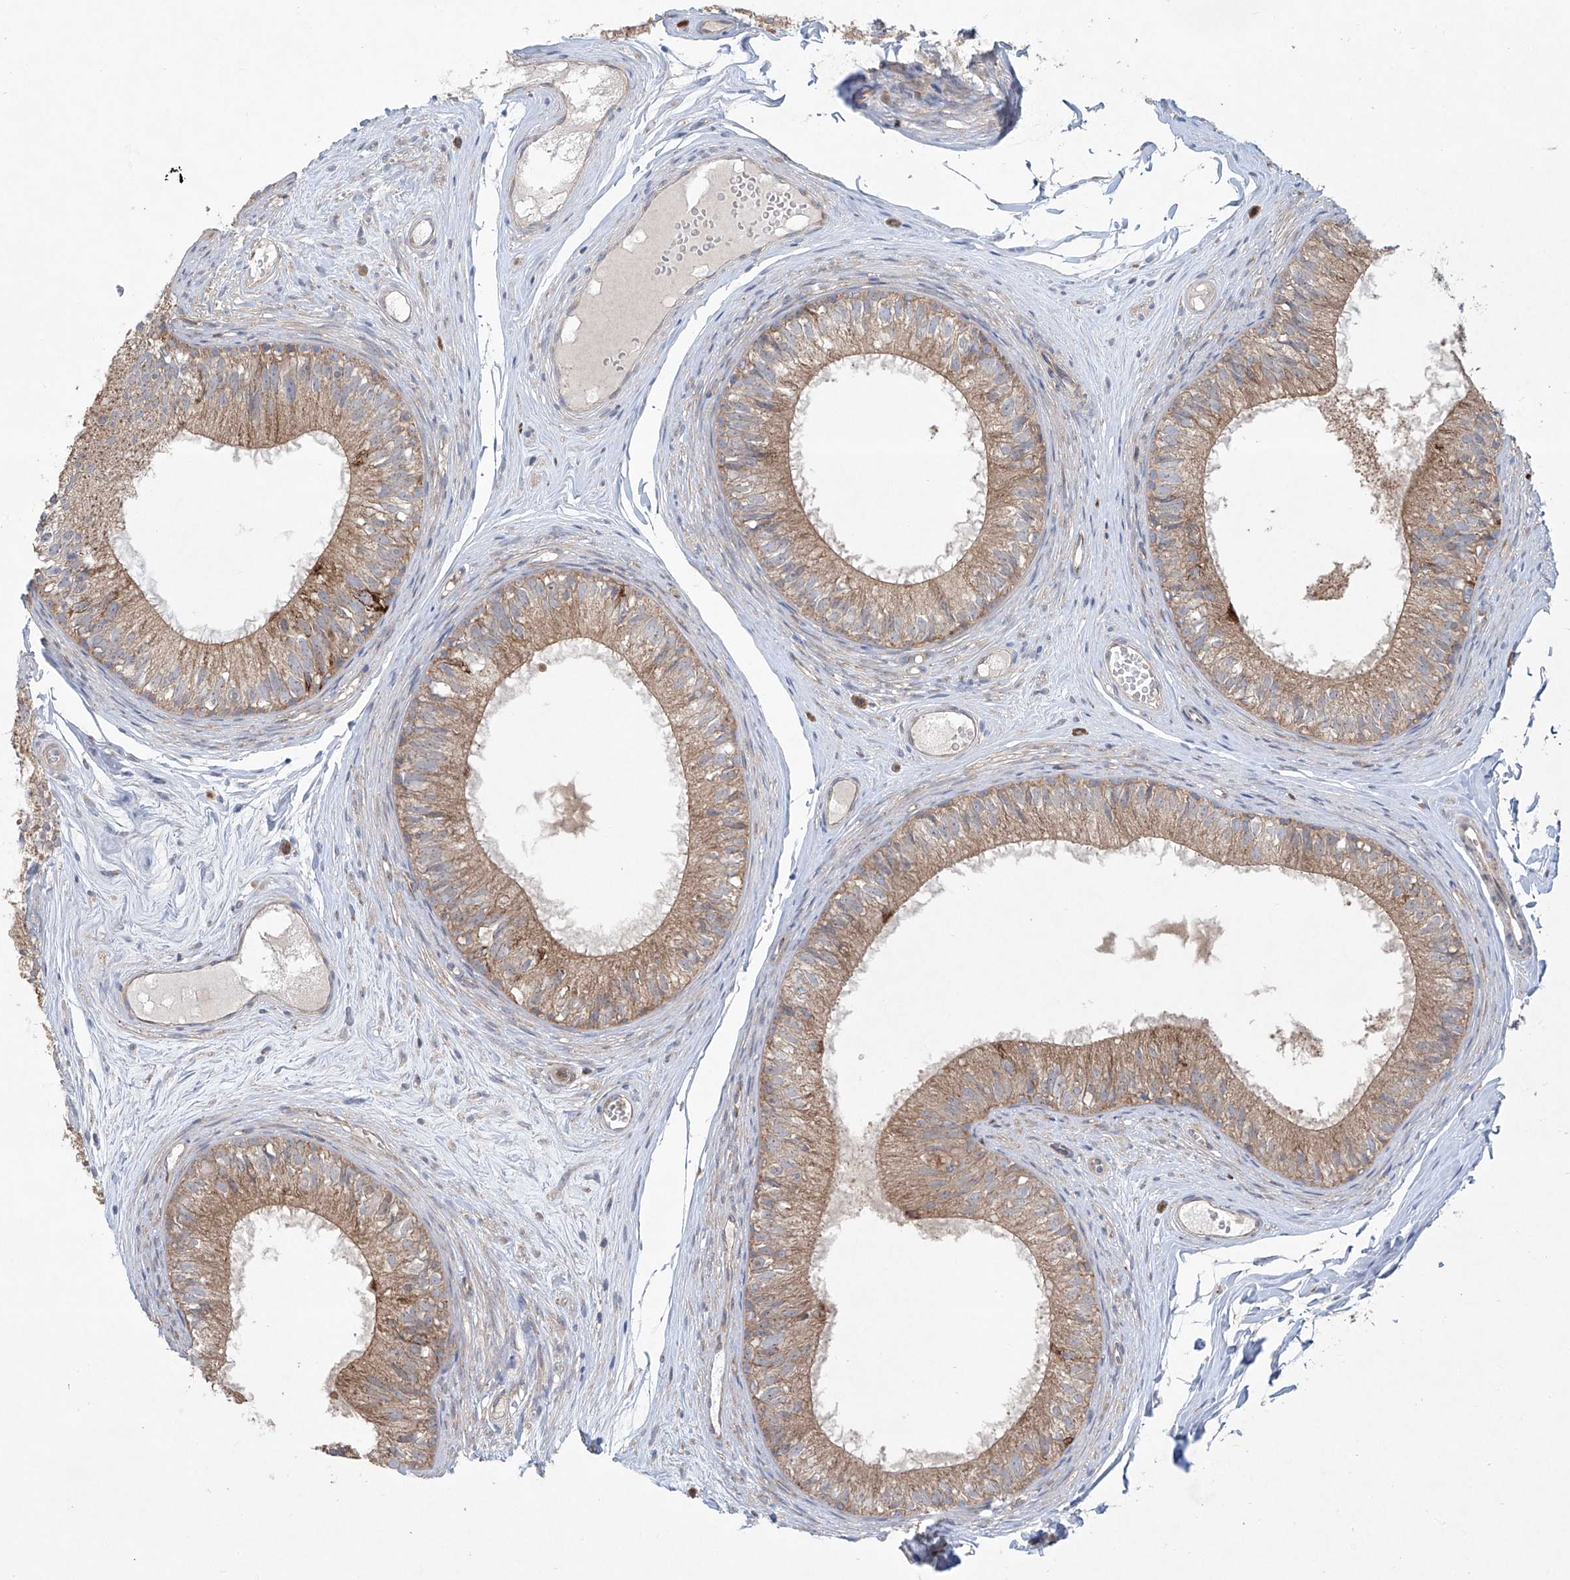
{"staining": {"intensity": "strong", "quantity": "25%-75%", "location": "cytoplasmic/membranous"}, "tissue": "epididymis", "cell_type": "Glandular cells", "image_type": "normal", "snomed": [{"axis": "morphology", "description": "Normal tissue, NOS"}, {"axis": "morphology", "description": "Seminoma in situ"}, {"axis": "topography", "description": "Testis"}, {"axis": "topography", "description": "Epididymis"}], "caption": "DAB (3,3'-diaminobenzidine) immunohistochemical staining of normal epididymis exhibits strong cytoplasmic/membranous protein positivity in about 25%-75% of glandular cells.", "gene": "KLC4", "patient": {"sex": "male", "age": 28}}